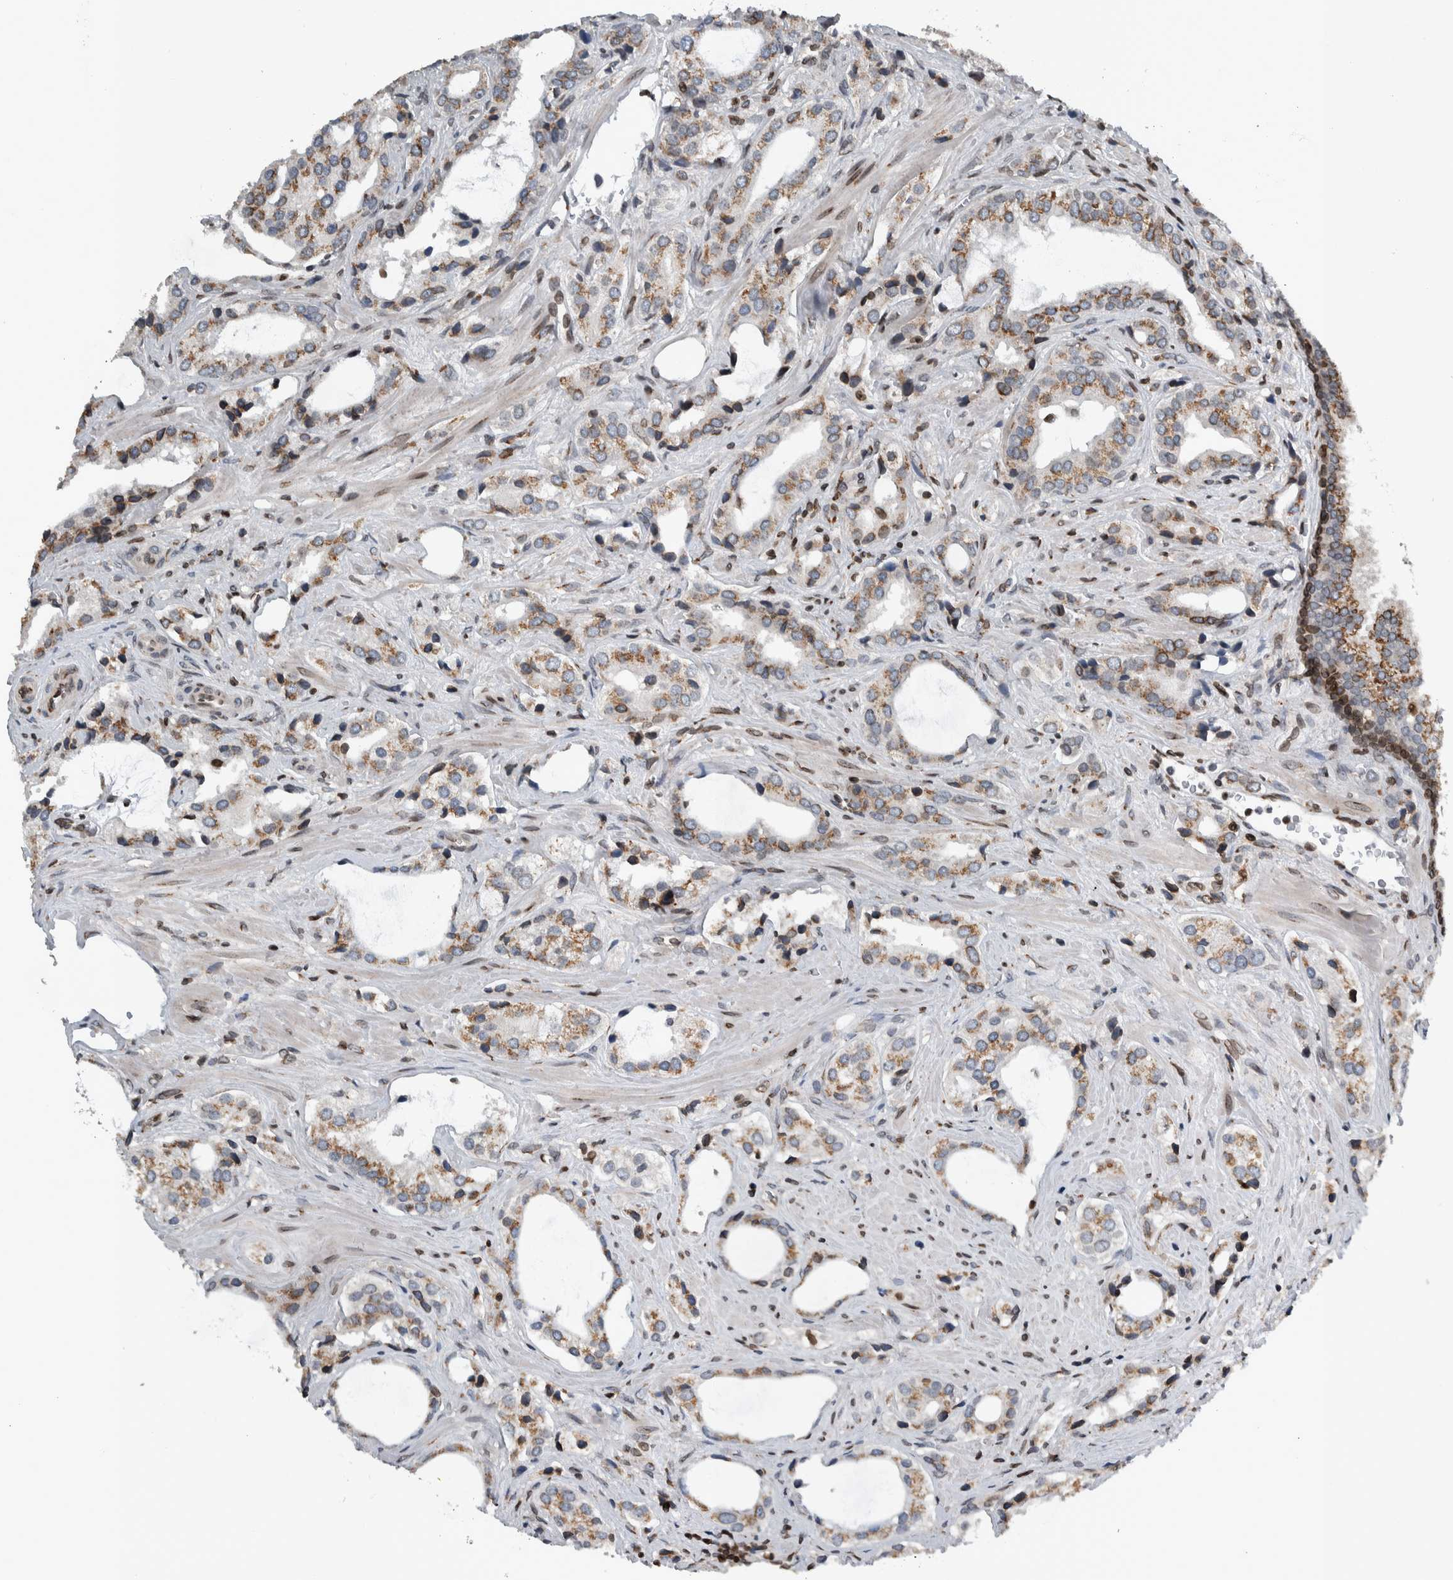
{"staining": {"intensity": "weak", "quantity": ">75%", "location": "cytoplasmic/membranous"}, "tissue": "prostate cancer", "cell_type": "Tumor cells", "image_type": "cancer", "snomed": [{"axis": "morphology", "description": "Adenocarcinoma, High grade"}, {"axis": "topography", "description": "Prostate"}], "caption": "Prostate adenocarcinoma (high-grade) tissue displays weak cytoplasmic/membranous expression in about >75% of tumor cells", "gene": "FAM135B", "patient": {"sex": "male", "age": 66}}